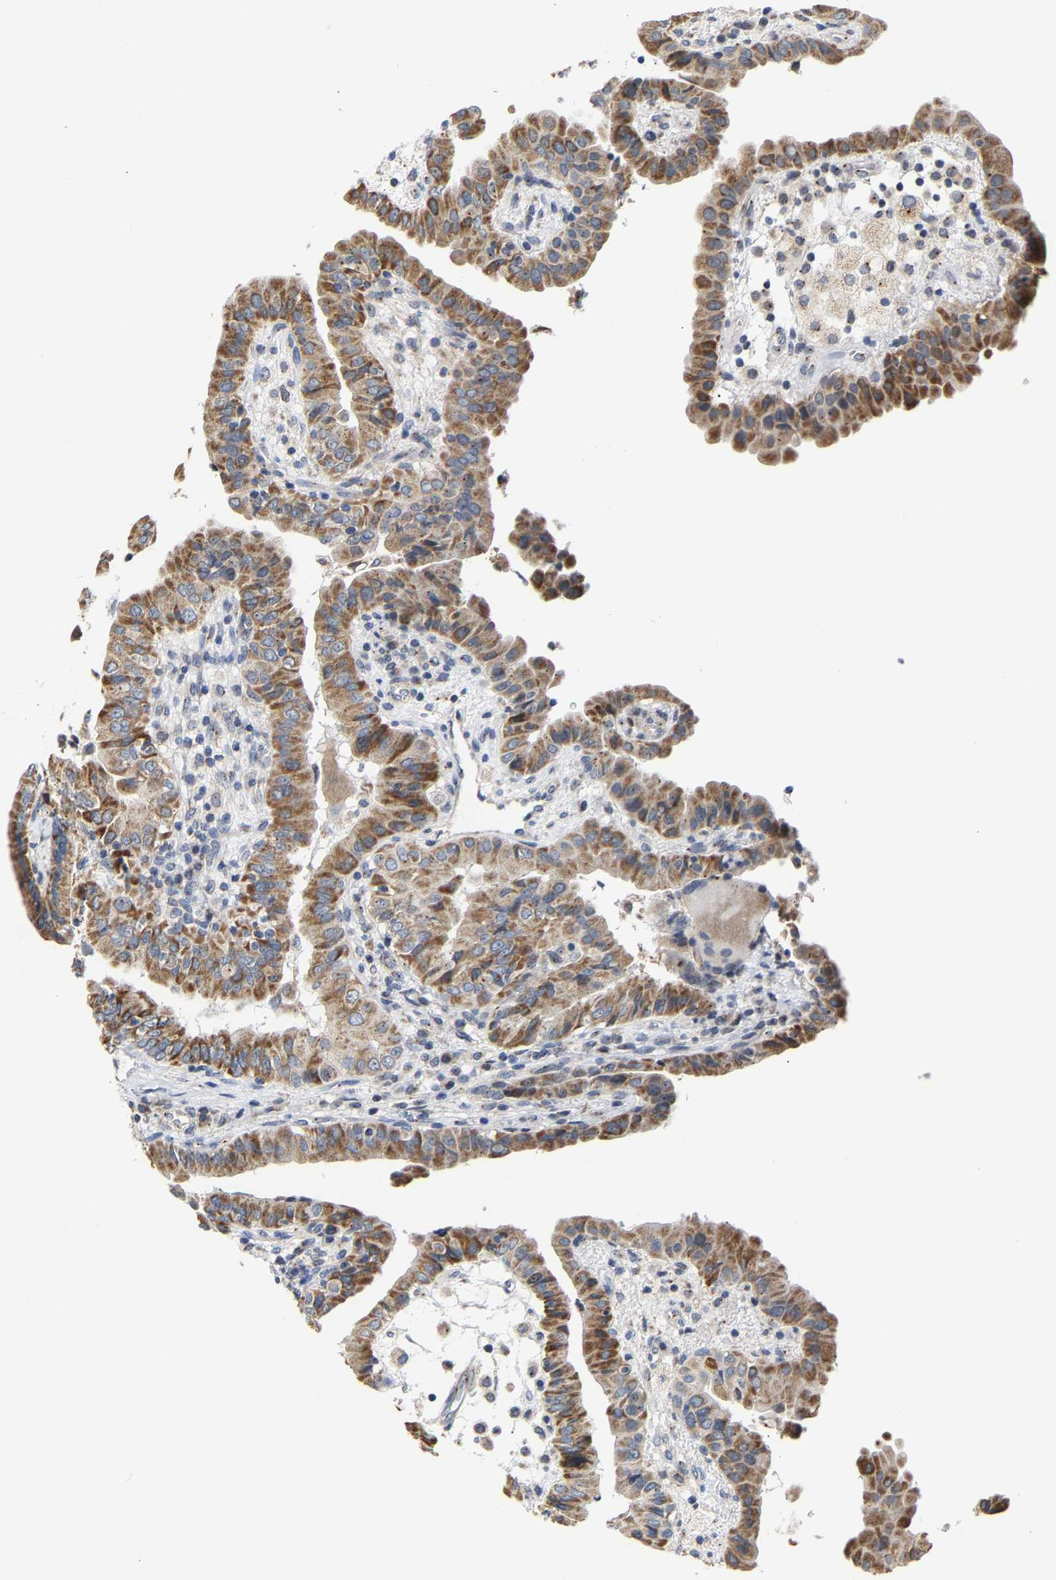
{"staining": {"intensity": "moderate", "quantity": ">75%", "location": "cytoplasmic/membranous"}, "tissue": "thyroid cancer", "cell_type": "Tumor cells", "image_type": "cancer", "snomed": [{"axis": "morphology", "description": "Papillary adenocarcinoma, NOS"}, {"axis": "topography", "description": "Thyroid gland"}], "caption": "The immunohistochemical stain labels moderate cytoplasmic/membranous staining in tumor cells of thyroid cancer (papillary adenocarcinoma) tissue.", "gene": "PCNT", "patient": {"sex": "male", "age": 33}}